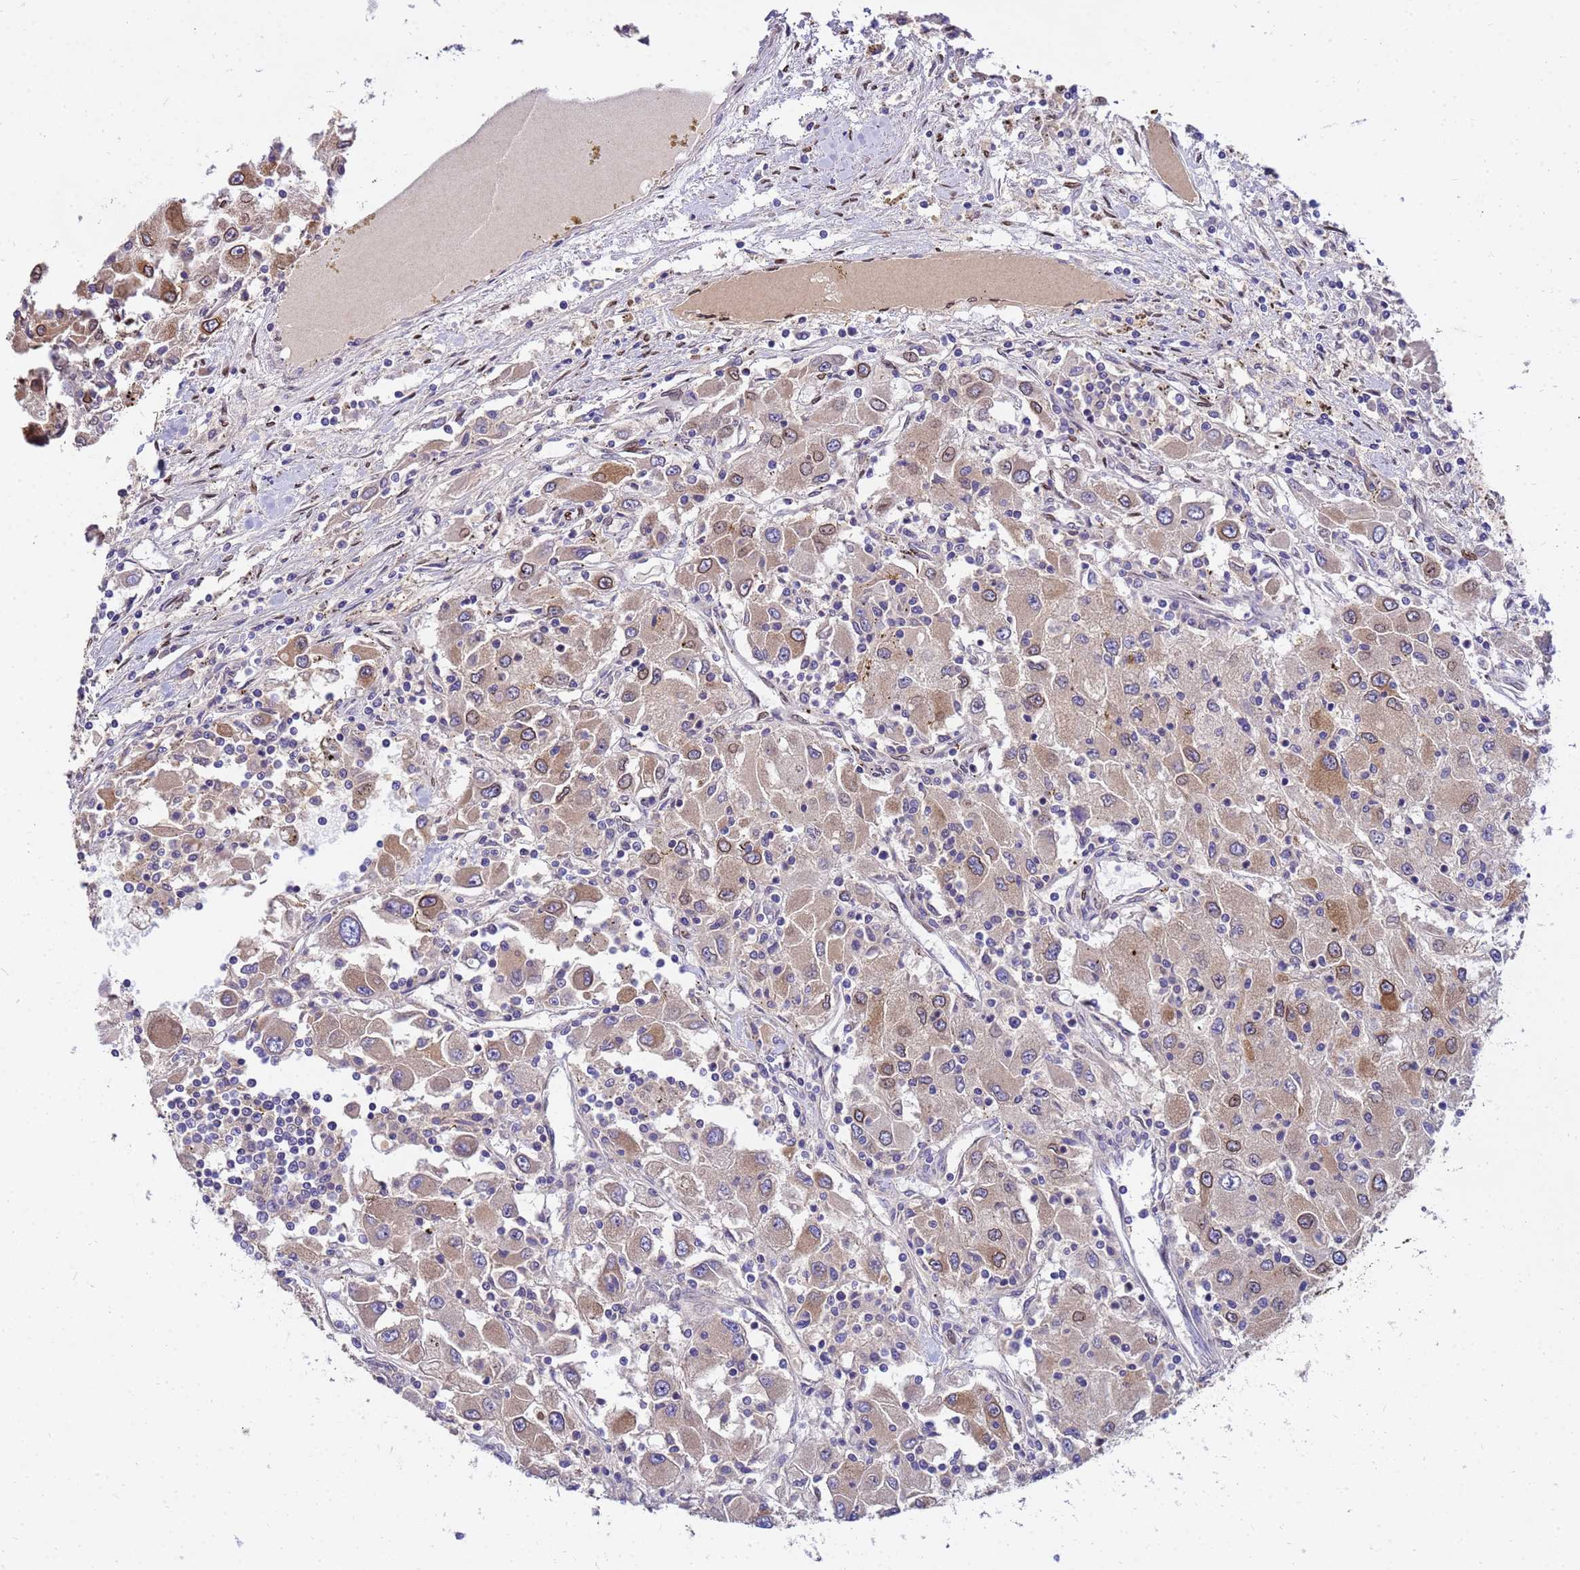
{"staining": {"intensity": "moderate", "quantity": "<25%", "location": "cytoplasmic/membranous,nuclear"}, "tissue": "renal cancer", "cell_type": "Tumor cells", "image_type": "cancer", "snomed": [{"axis": "morphology", "description": "Adenocarcinoma, NOS"}, {"axis": "topography", "description": "Kidney"}], "caption": "Moderate cytoplasmic/membranous and nuclear protein staining is seen in approximately <25% of tumor cells in renal adenocarcinoma.", "gene": "GPR135", "patient": {"sex": "female", "age": 67}}